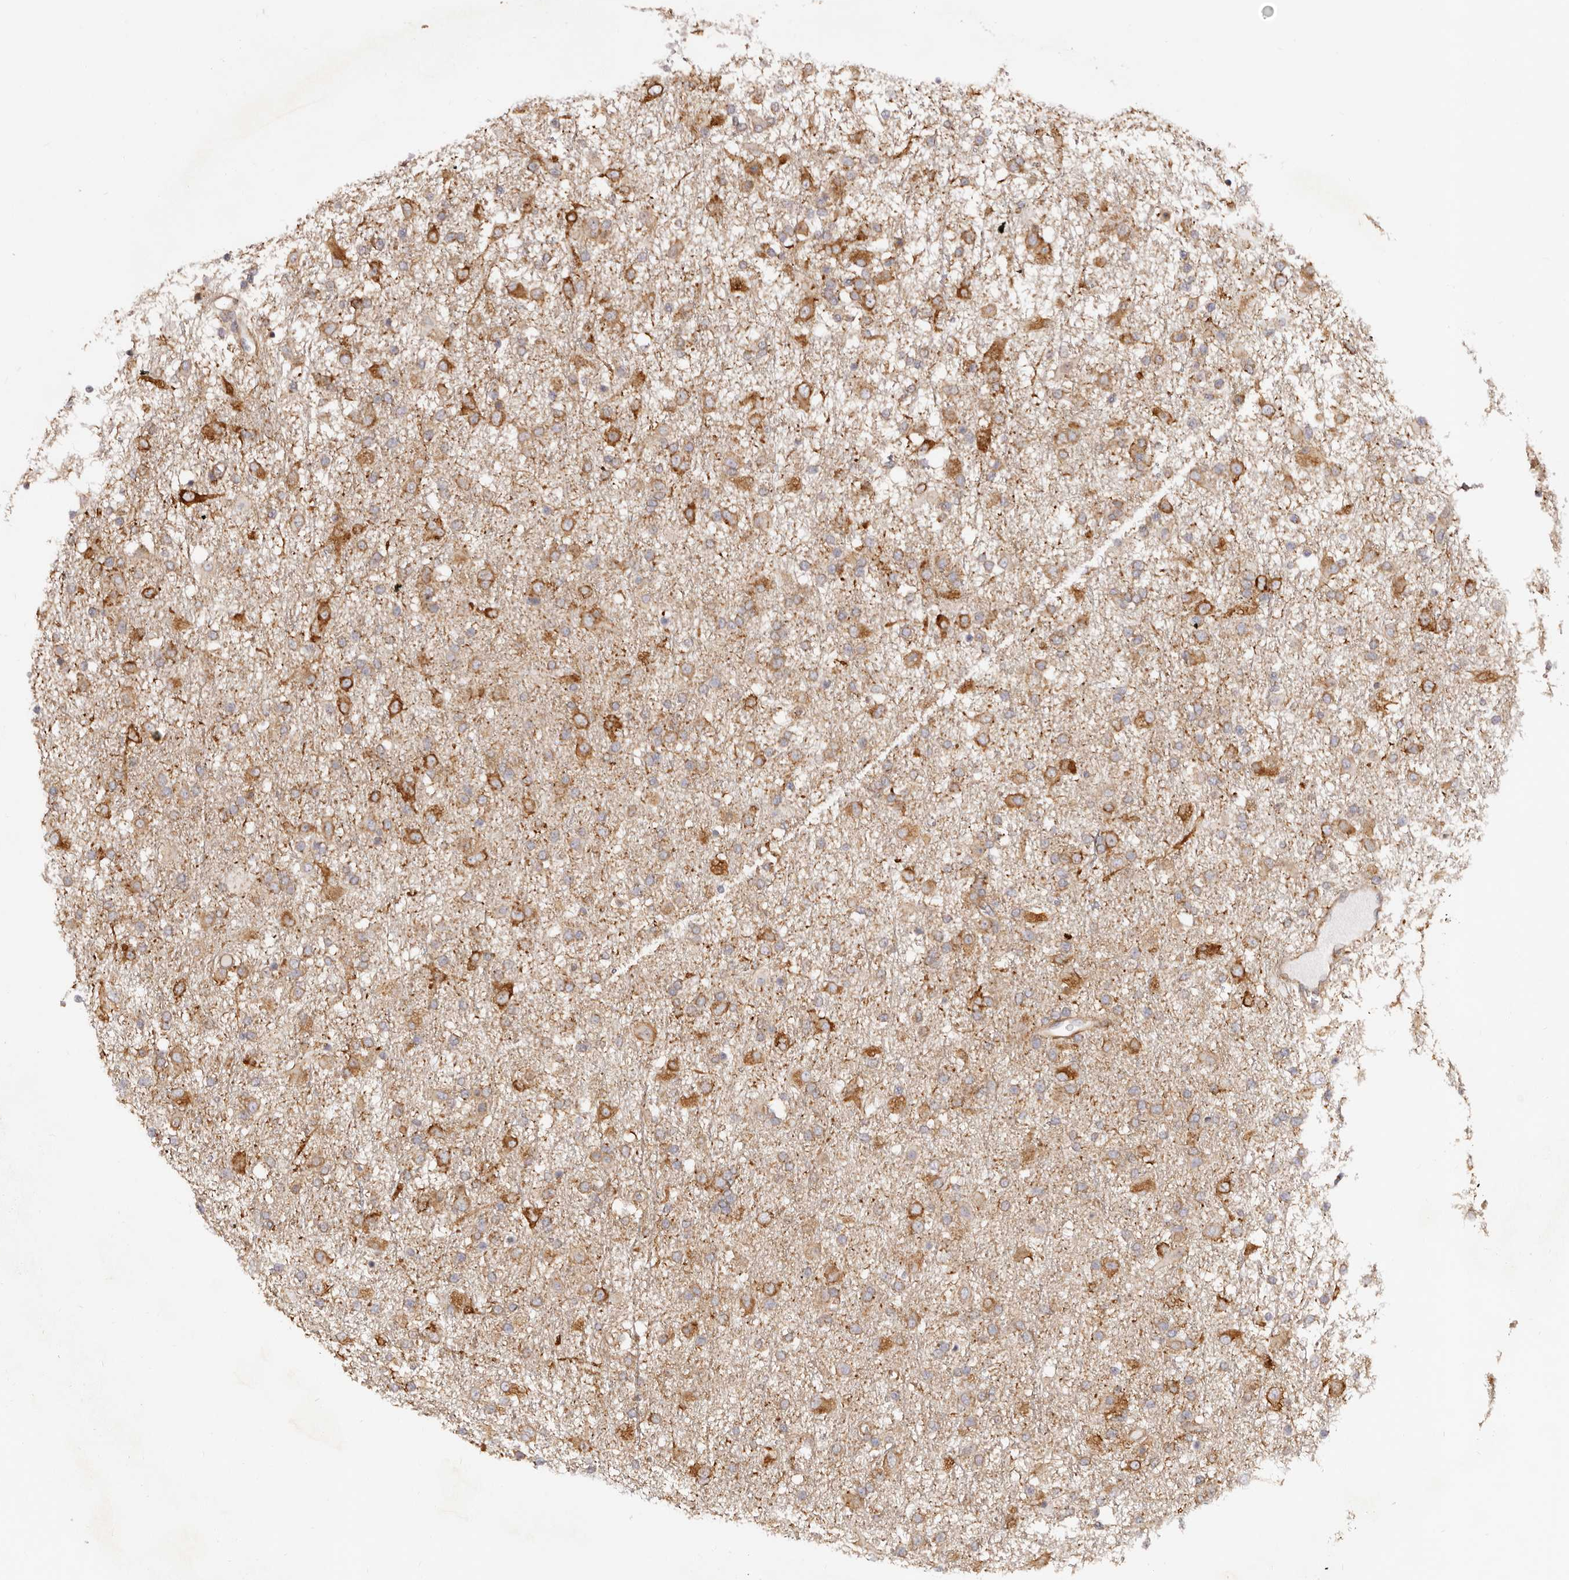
{"staining": {"intensity": "moderate", "quantity": "25%-75%", "location": "cytoplasmic/membranous"}, "tissue": "glioma", "cell_type": "Tumor cells", "image_type": "cancer", "snomed": [{"axis": "morphology", "description": "Glioma, malignant, Low grade"}, {"axis": "topography", "description": "Brain"}], "caption": "Malignant low-grade glioma stained for a protein (brown) reveals moderate cytoplasmic/membranous positive positivity in approximately 25%-75% of tumor cells.", "gene": "RPS6", "patient": {"sex": "male", "age": 65}}